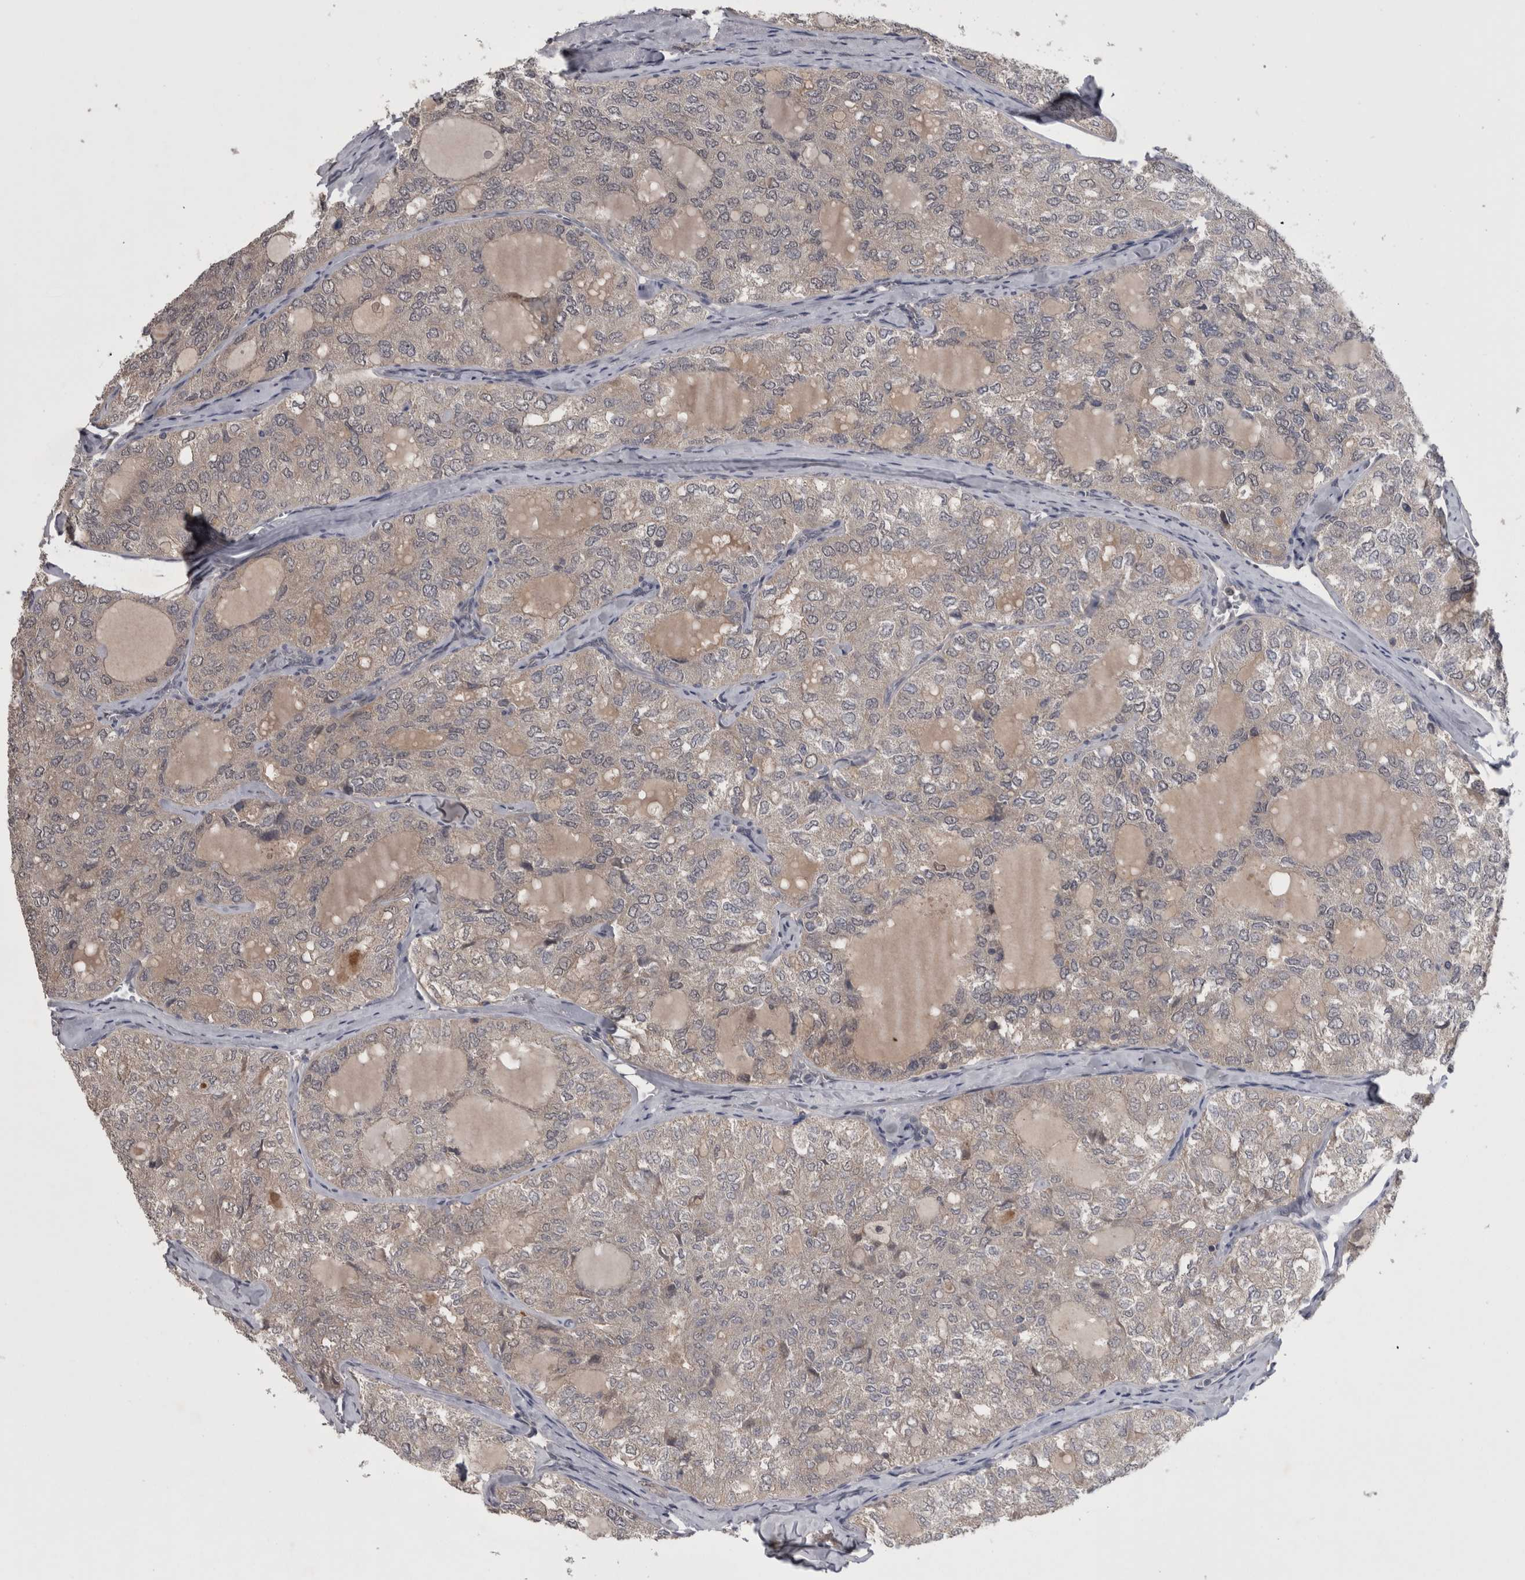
{"staining": {"intensity": "negative", "quantity": "none", "location": "none"}, "tissue": "thyroid cancer", "cell_type": "Tumor cells", "image_type": "cancer", "snomed": [{"axis": "morphology", "description": "Follicular adenoma carcinoma, NOS"}, {"axis": "topography", "description": "Thyroid gland"}], "caption": "Thyroid cancer was stained to show a protein in brown. There is no significant positivity in tumor cells.", "gene": "ZNF114", "patient": {"sex": "male", "age": 75}}